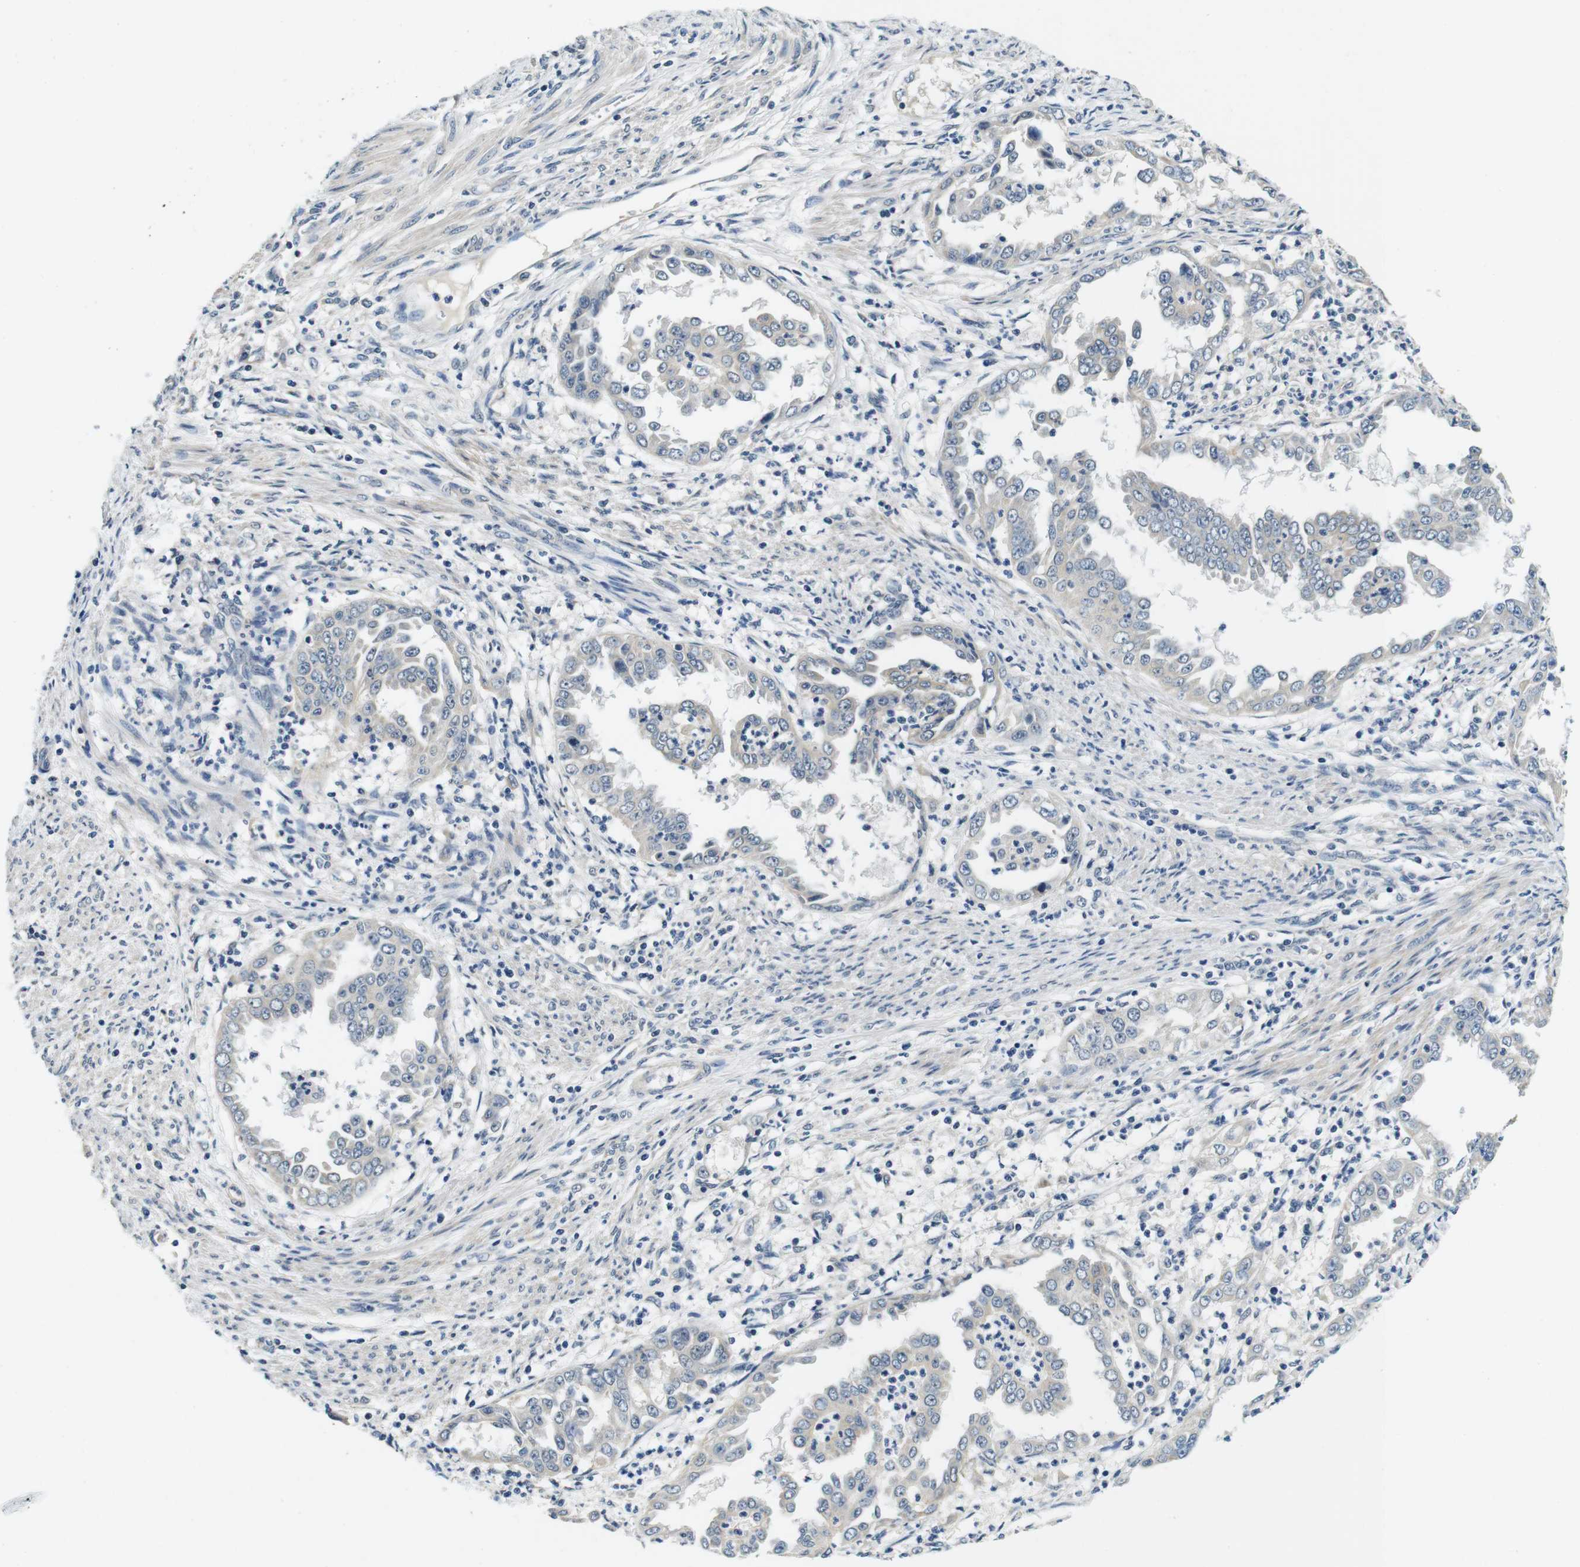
{"staining": {"intensity": "negative", "quantity": "none", "location": "none"}, "tissue": "endometrial cancer", "cell_type": "Tumor cells", "image_type": "cancer", "snomed": [{"axis": "morphology", "description": "Adenocarcinoma, NOS"}, {"axis": "topography", "description": "Endometrium"}], "caption": "A photomicrograph of human endometrial cancer (adenocarcinoma) is negative for staining in tumor cells. The staining is performed using DAB brown chromogen with nuclei counter-stained in using hematoxylin.", "gene": "DTNA", "patient": {"sex": "female", "age": 85}}